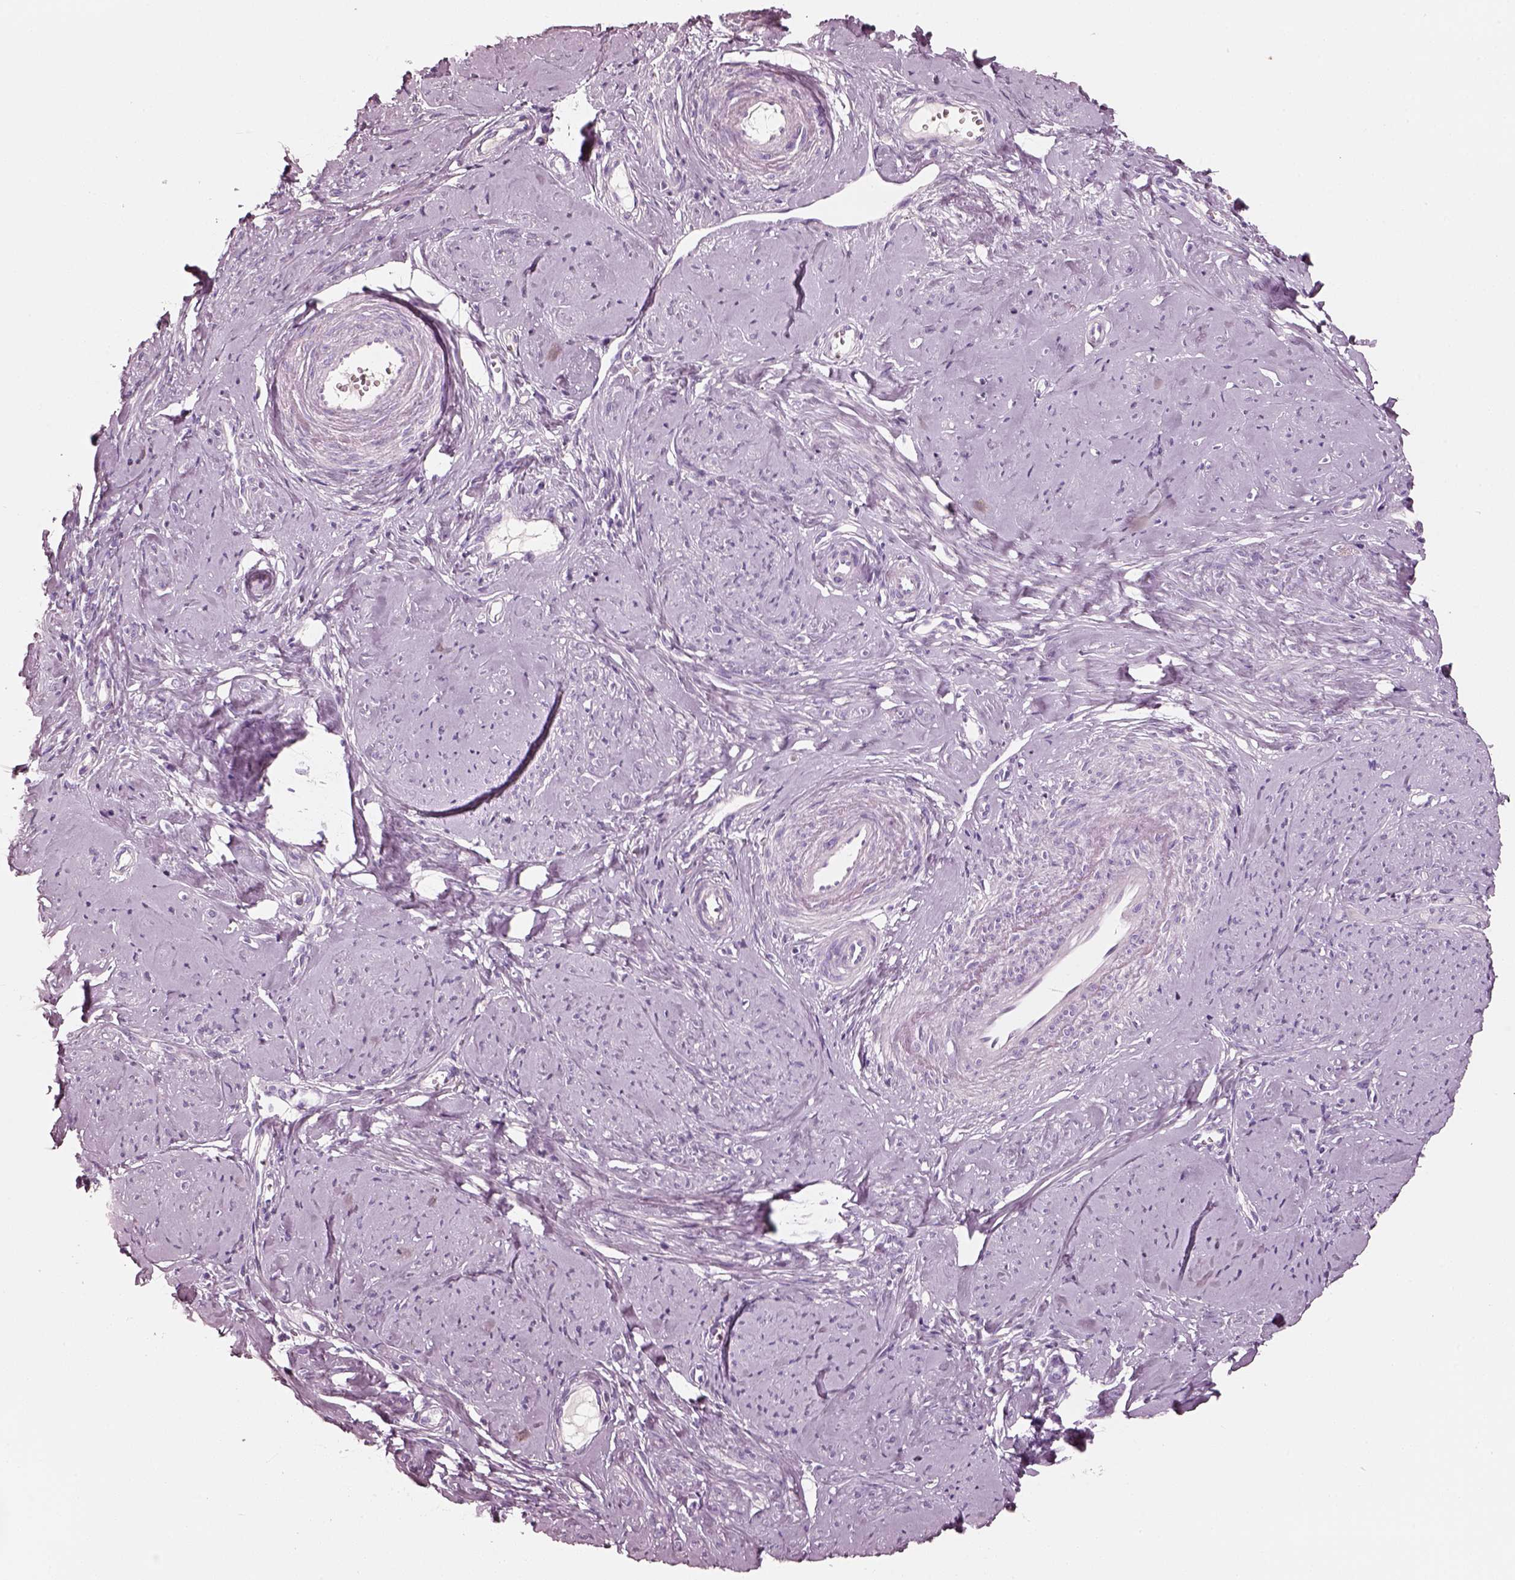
{"staining": {"intensity": "negative", "quantity": "none", "location": "none"}, "tissue": "smooth muscle", "cell_type": "Smooth muscle cells", "image_type": "normal", "snomed": [{"axis": "morphology", "description": "Normal tissue, NOS"}, {"axis": "topography", "description": "Smooth muscle"}], "caption": "Protein analysis of normal smooth muscle exhibits no significant staining in smooth muscle cells.", "gene": "PNOC", "patient": {"sex": "female", "age": 48}}